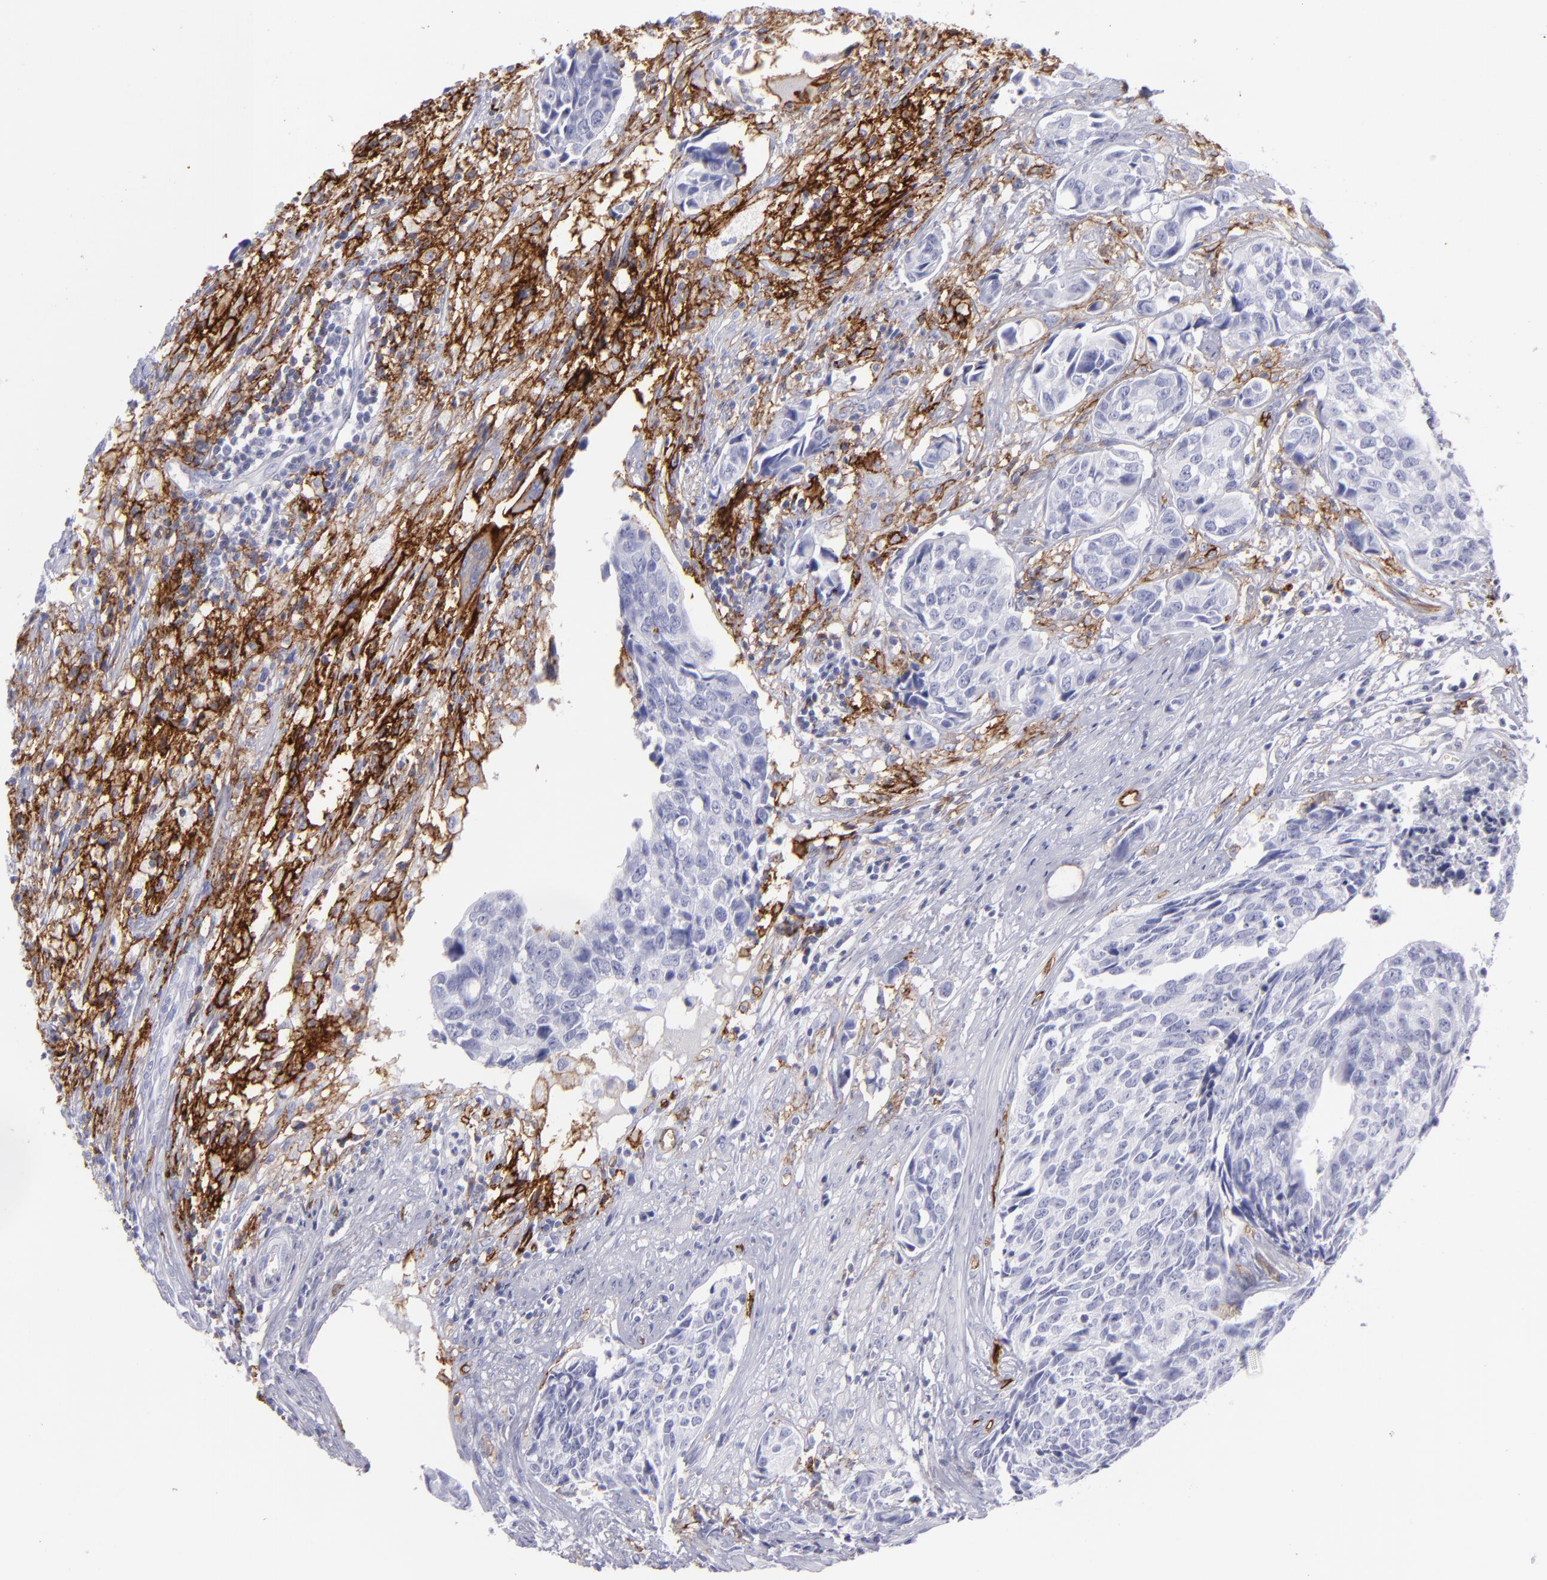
{"staining": {"intensity": "negative", "quantity": "none", "location": "none"}, "tissue": "urothelial cancer", "cell_type": "Tumor cells", "image_type": "cancer", "snomed": [{"axis": "morphology", "description": "Urothelial carcinoma, High grade"}, {"axis": "topography", "description": "Urinary bladder"}], "caption": "Tumor cells show no significant positivity in urothelial cancer.", "gene": "ACE", "patient": {"sex": "male", "age": 81}}